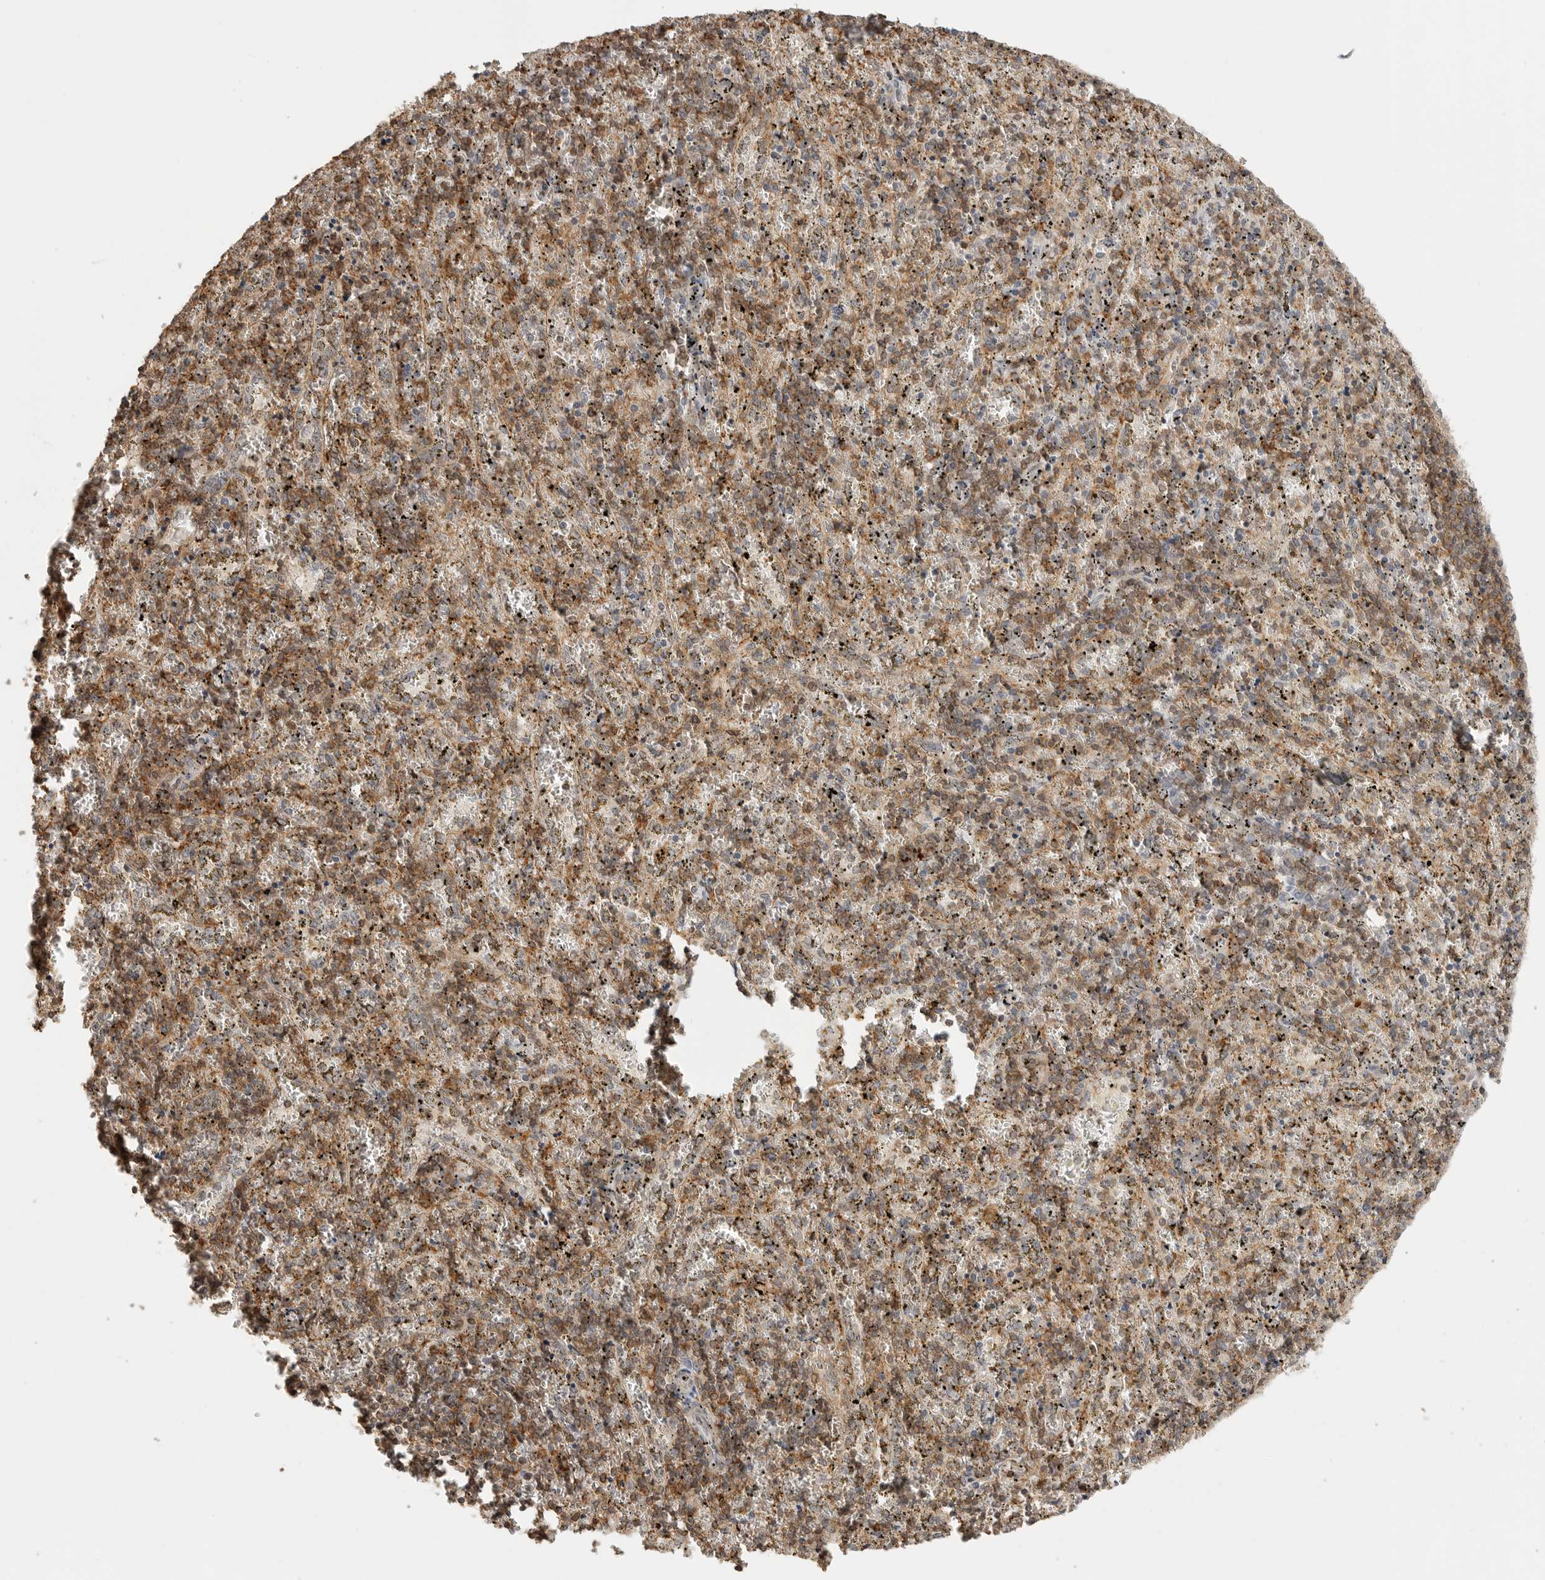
{"staining": {"intensity": "moderate", "quantity": ">75%", "location": "cytoplasmic/membranous"}, "tissue": "spleen", "cell_type": "Cells in red pulp", "image_type": "normal", "snomed": [{"axis": "morphology", "description": "Normal tissue, NOS"}, {"axis": "topography", "description": "Spleen"}], "caption": "The histopathology image demonstrates staining of normal spleen, revealing moderate cytoplasmic/membranous protein staining (brown color) within cells in red pulp.", "gene": "GPC2", "patient": {"sex": "male", "age": 11}}